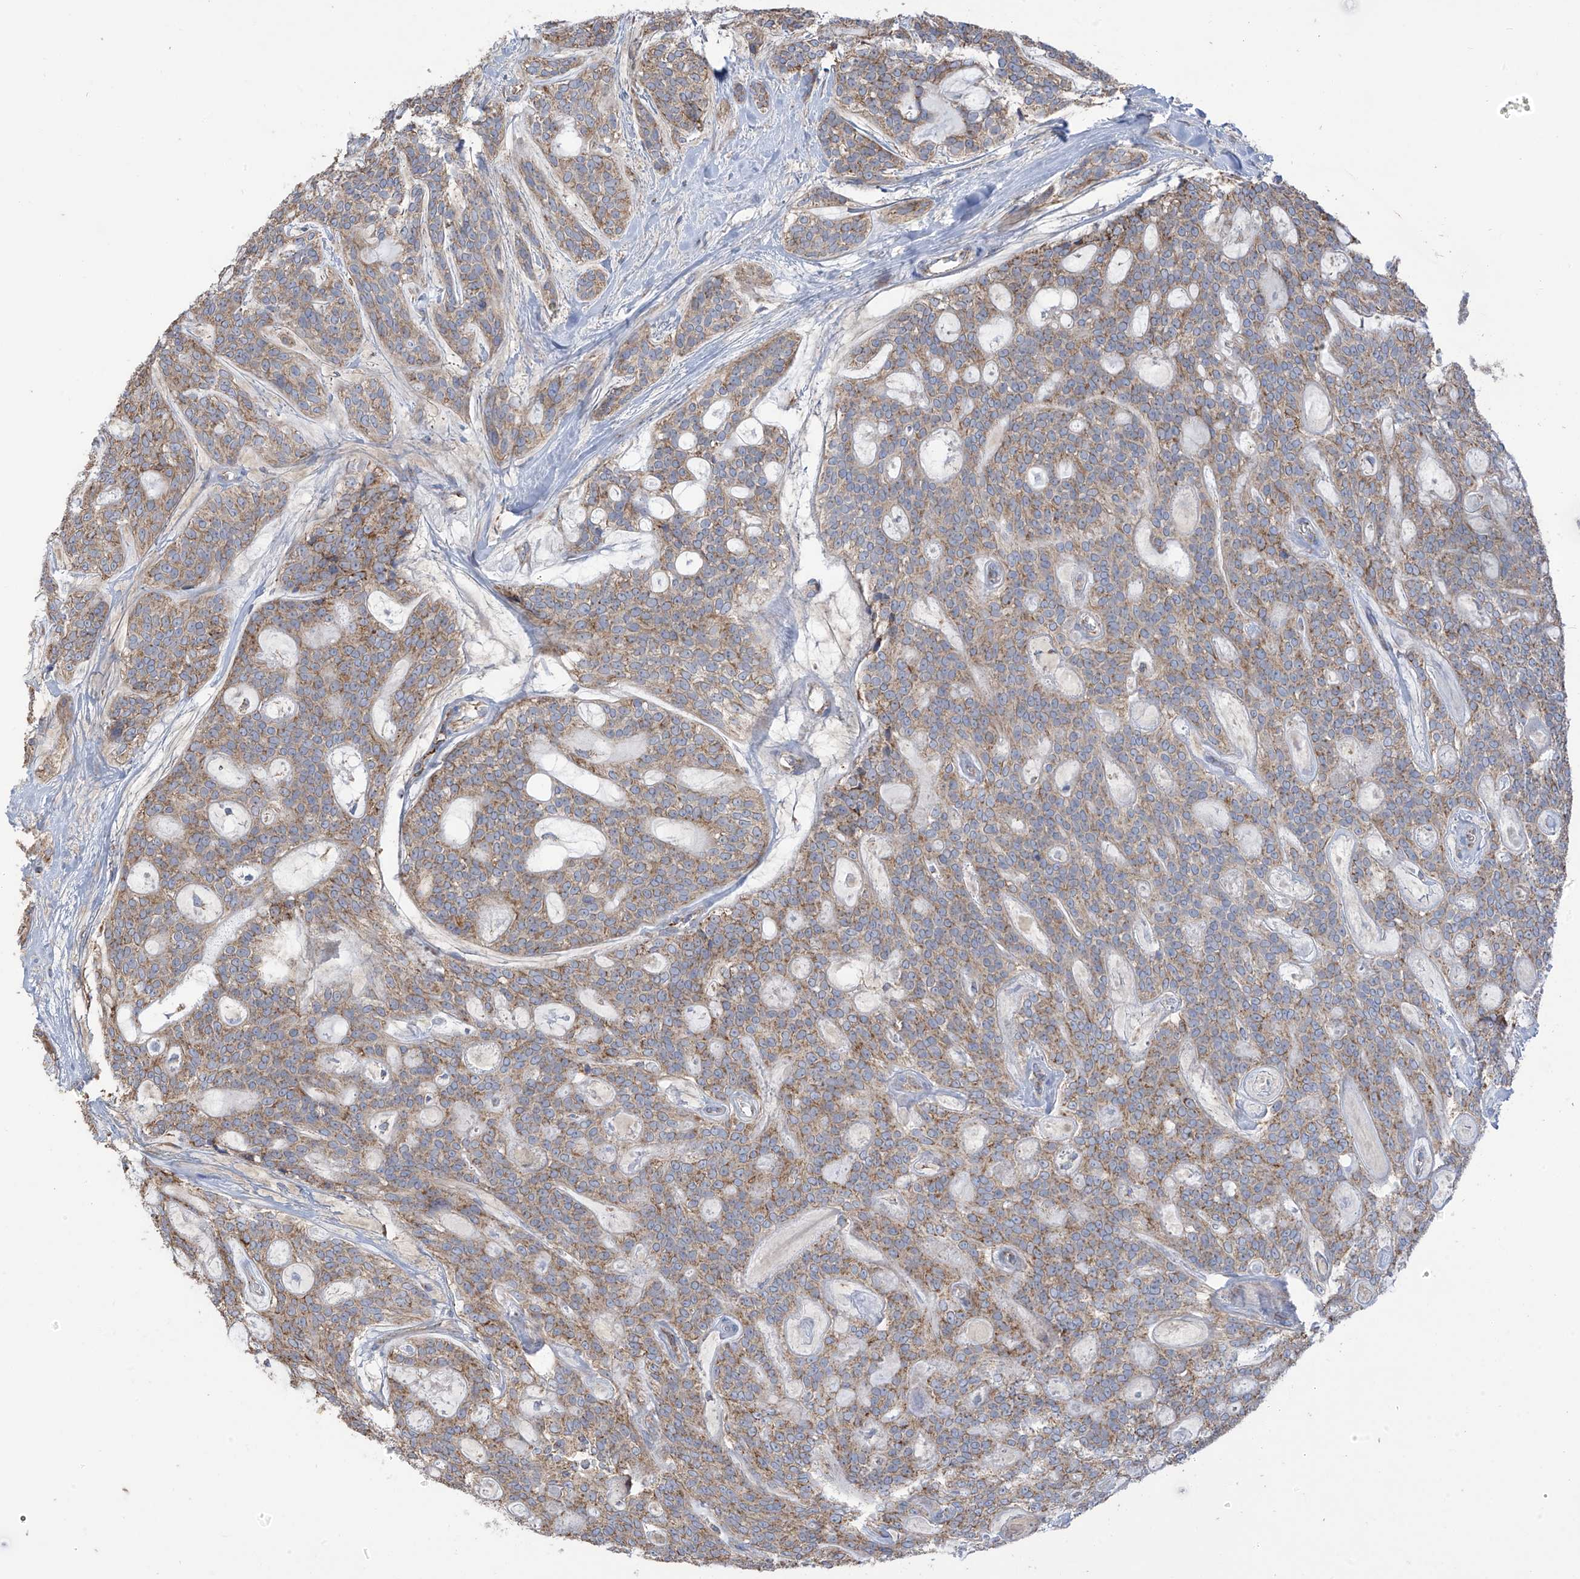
{"staining": {"intensity": "moderate", "quantity": "25%-75%", "location": "cytoplasmic/membranous"}, "tissue": "head and neck cancer", "cell_type": "Tumor cells", "image_type": "cancer", "snomed": [{"axis": "morphology", "description": "Adenocarcinoma, NOS"}, {"axis": "topography", "description": "Head-Neck"}], "caption": "Immunohistochemistry photomicrograph of neoplastic tissue: human head and neck cancer (adenocarcinoma) stained using immunohistochemistry (IHC) reveals medium levels of moderate protein expression localized specifically in the cytoplasmic/membranous of tumor cells, appearing as a cytoplasmic/membranous brown color.", "gene": "PNPT1", "patient": {"sex": "male", "age": 66}}